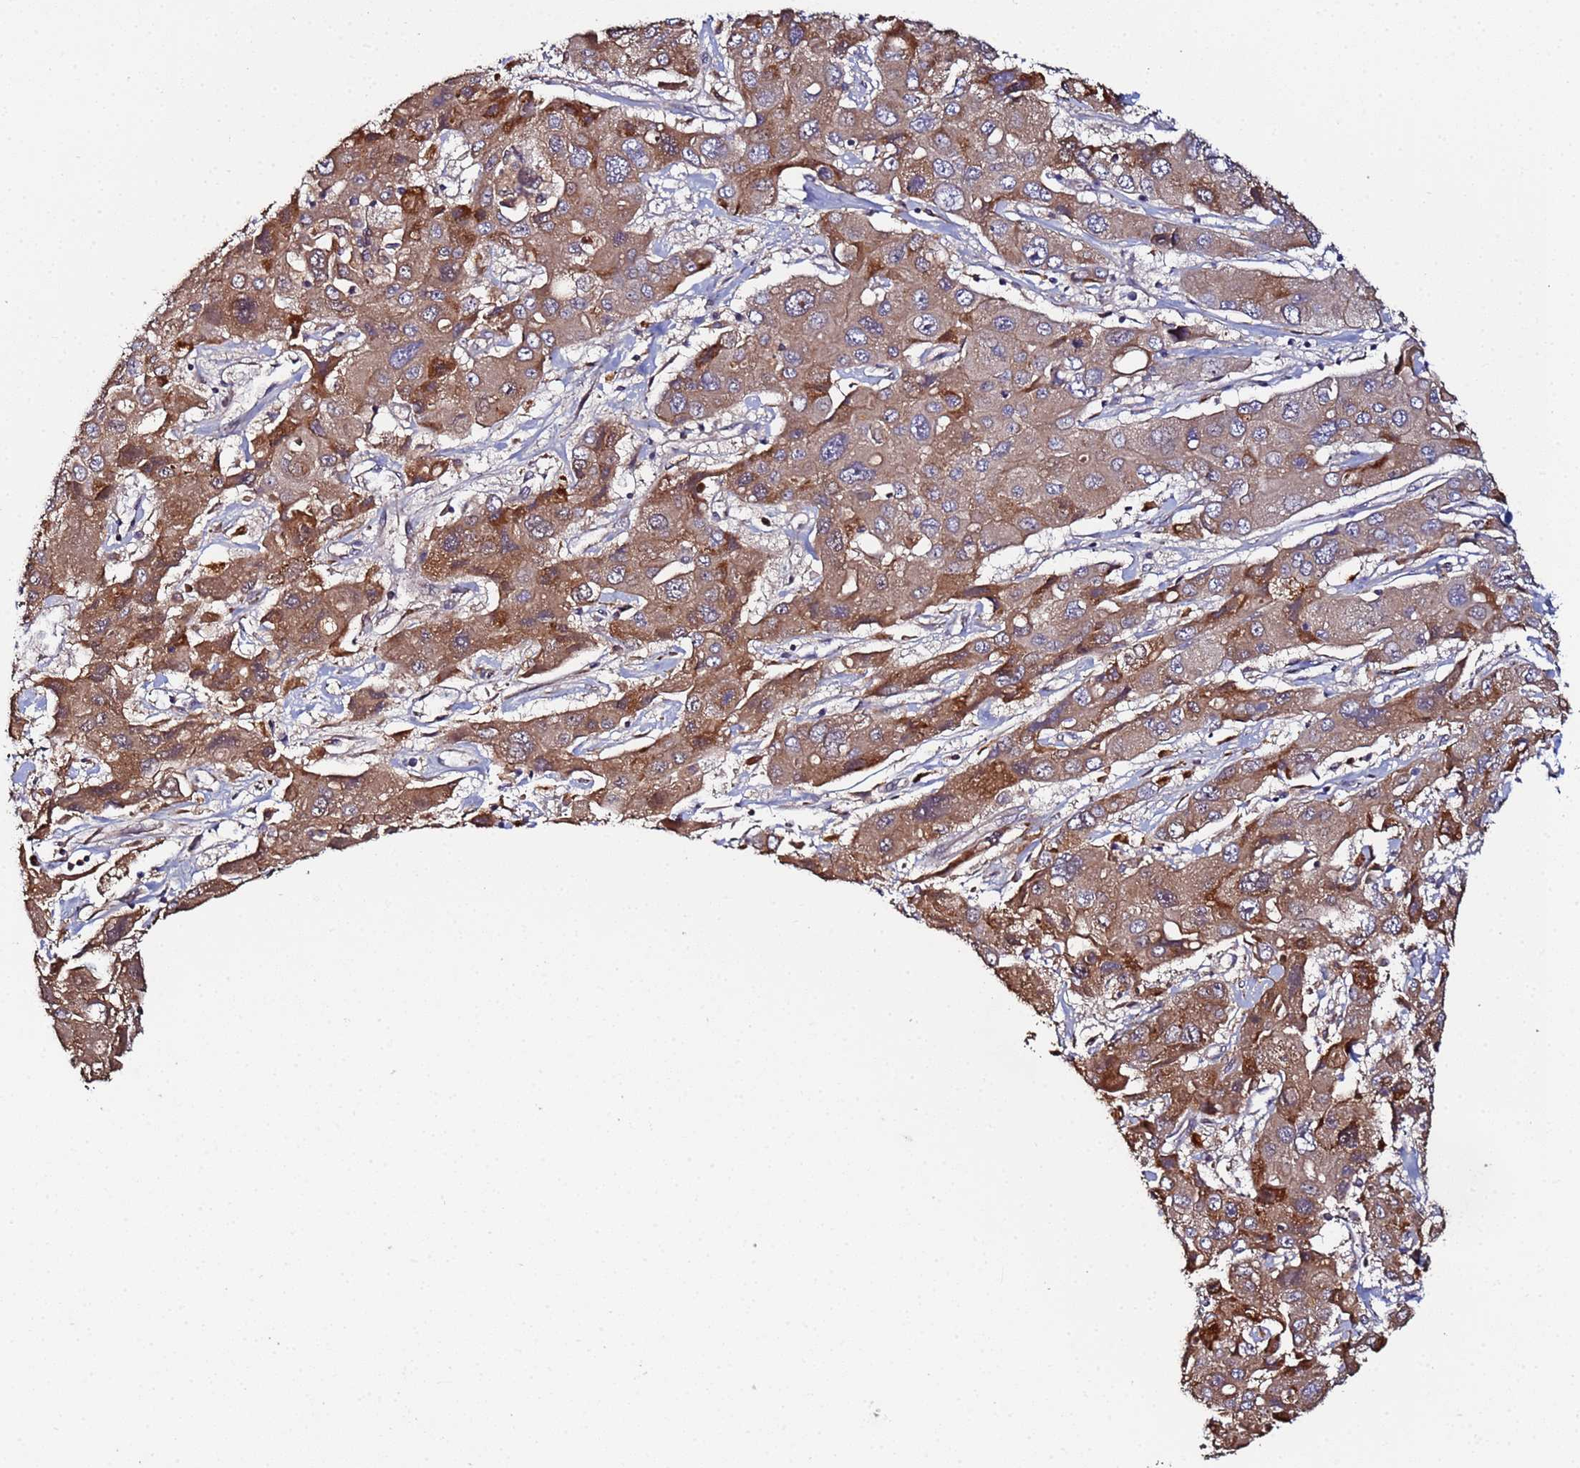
{"staining": {"intensity": "moderate", "quantity": ">75%", "location": "cytoplasmic/membranous"}, "tissue": "liver cancer", "cell_type": "Tumor cells", "image_type": "cancer", "snomed": [{"axis": "morphology", "description": "Cholangiocarcinoma"}, {"axis": "topography", "description": "Liver"}], "caption": "Immunohistochemical staining of liver cholangiocarcinoma displays medium levels of moderate cytoplasmic/membranous positivity in approximately >75% of tumor cells.", "gene": "OSER1", "patient": {"sex": "male", "age": 67}}